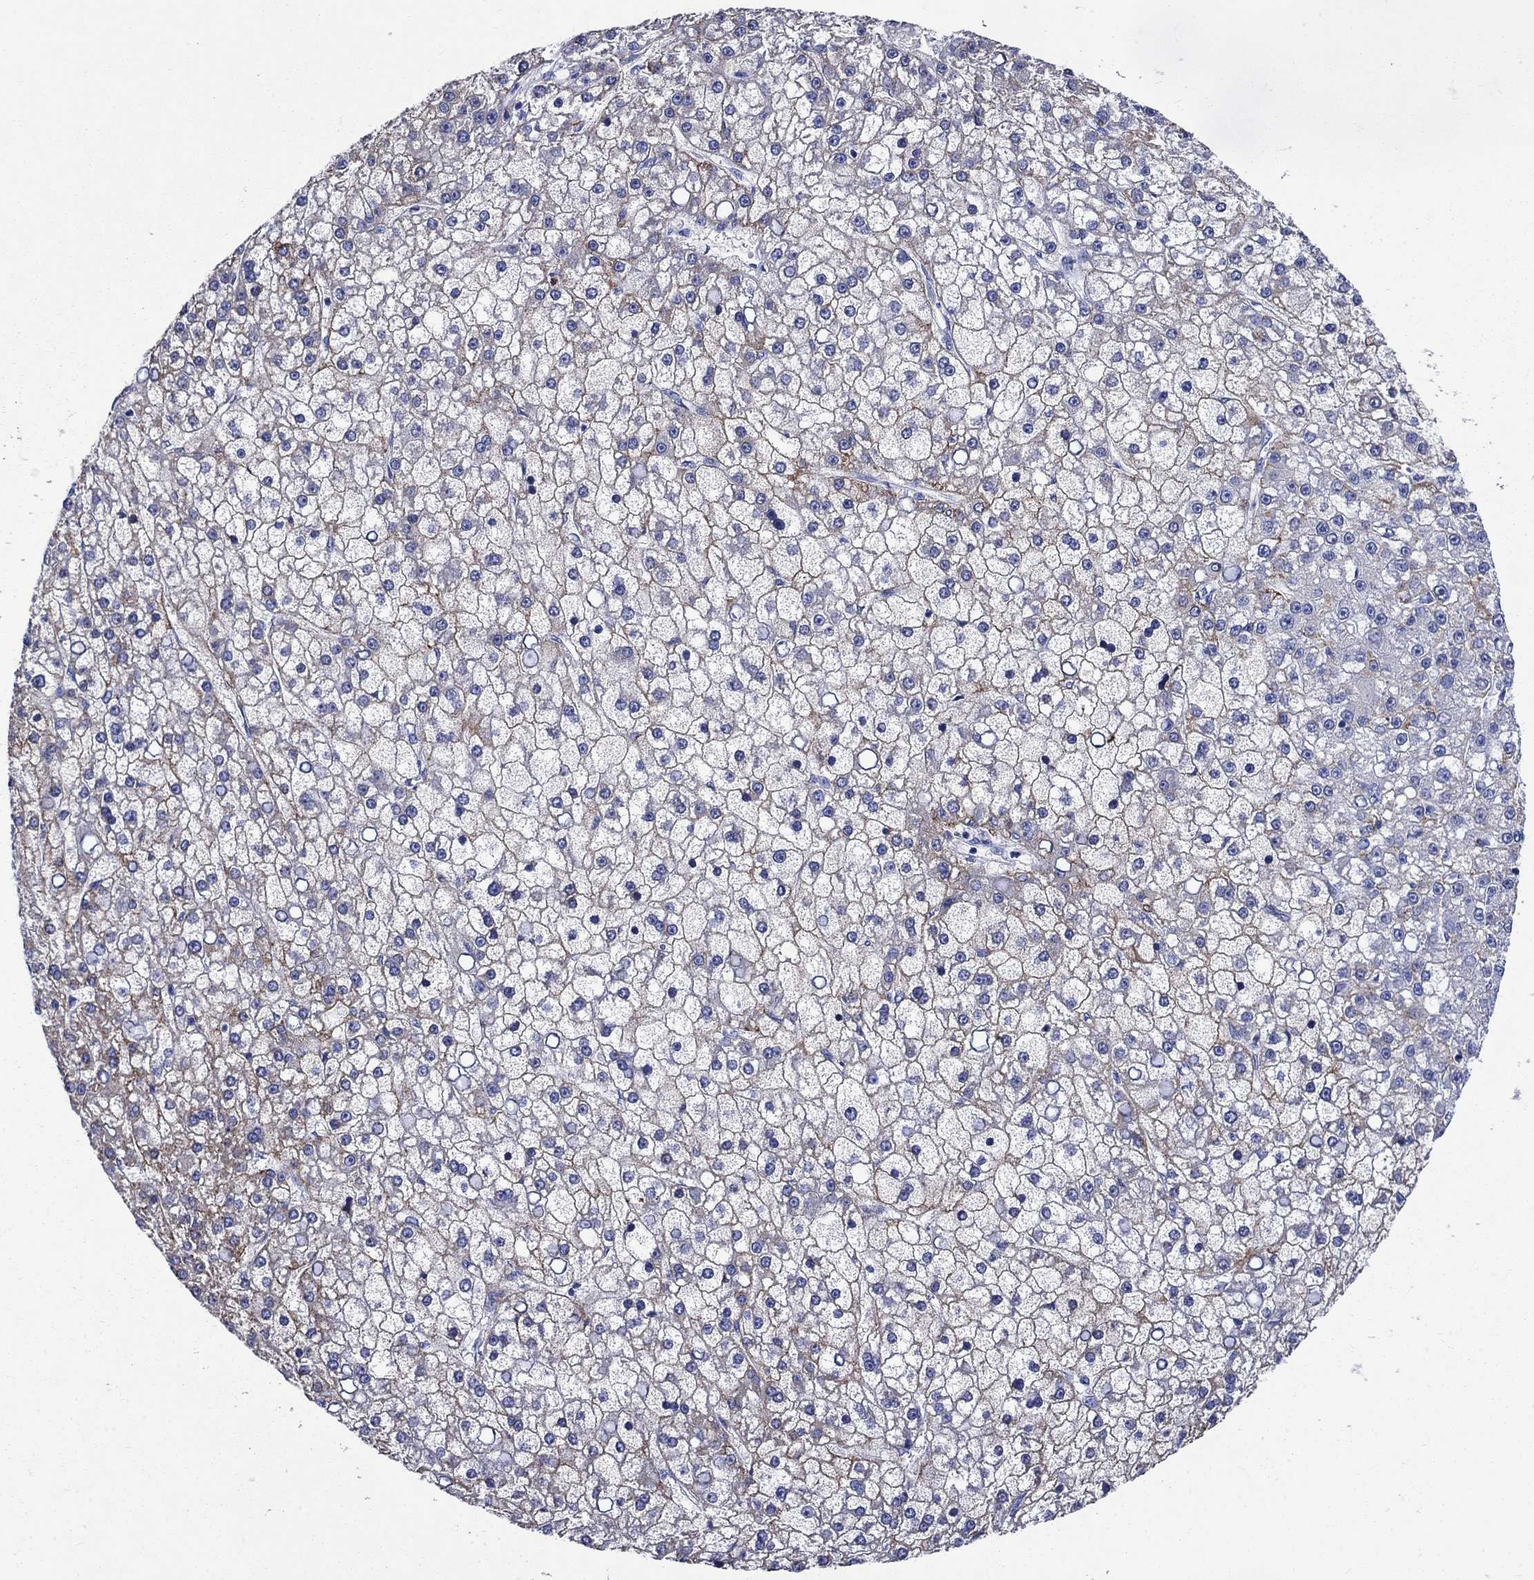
{"staining": {"intensity": "moderate", "quantity": "25%-75%", "location": "cytoplasmic/membranous"}, "tissue": "liver cancer", "cell_type": "Tumor cells", "image_type": "cancer", "snomed": [{"axis": "morphology", "description": "Carcinoma, Hepatocellular, NOS"}, {"axis": "topography", "description": "Liver"}], "caption": "Approximately 25%-75% of tumor cells in liver cancer display moderate cytoplasmic/membranous protein staining as visualized by brown immunohistochemical staining.", "gene": "TFR2", "patient": {"sex": "male", "age": 67}}